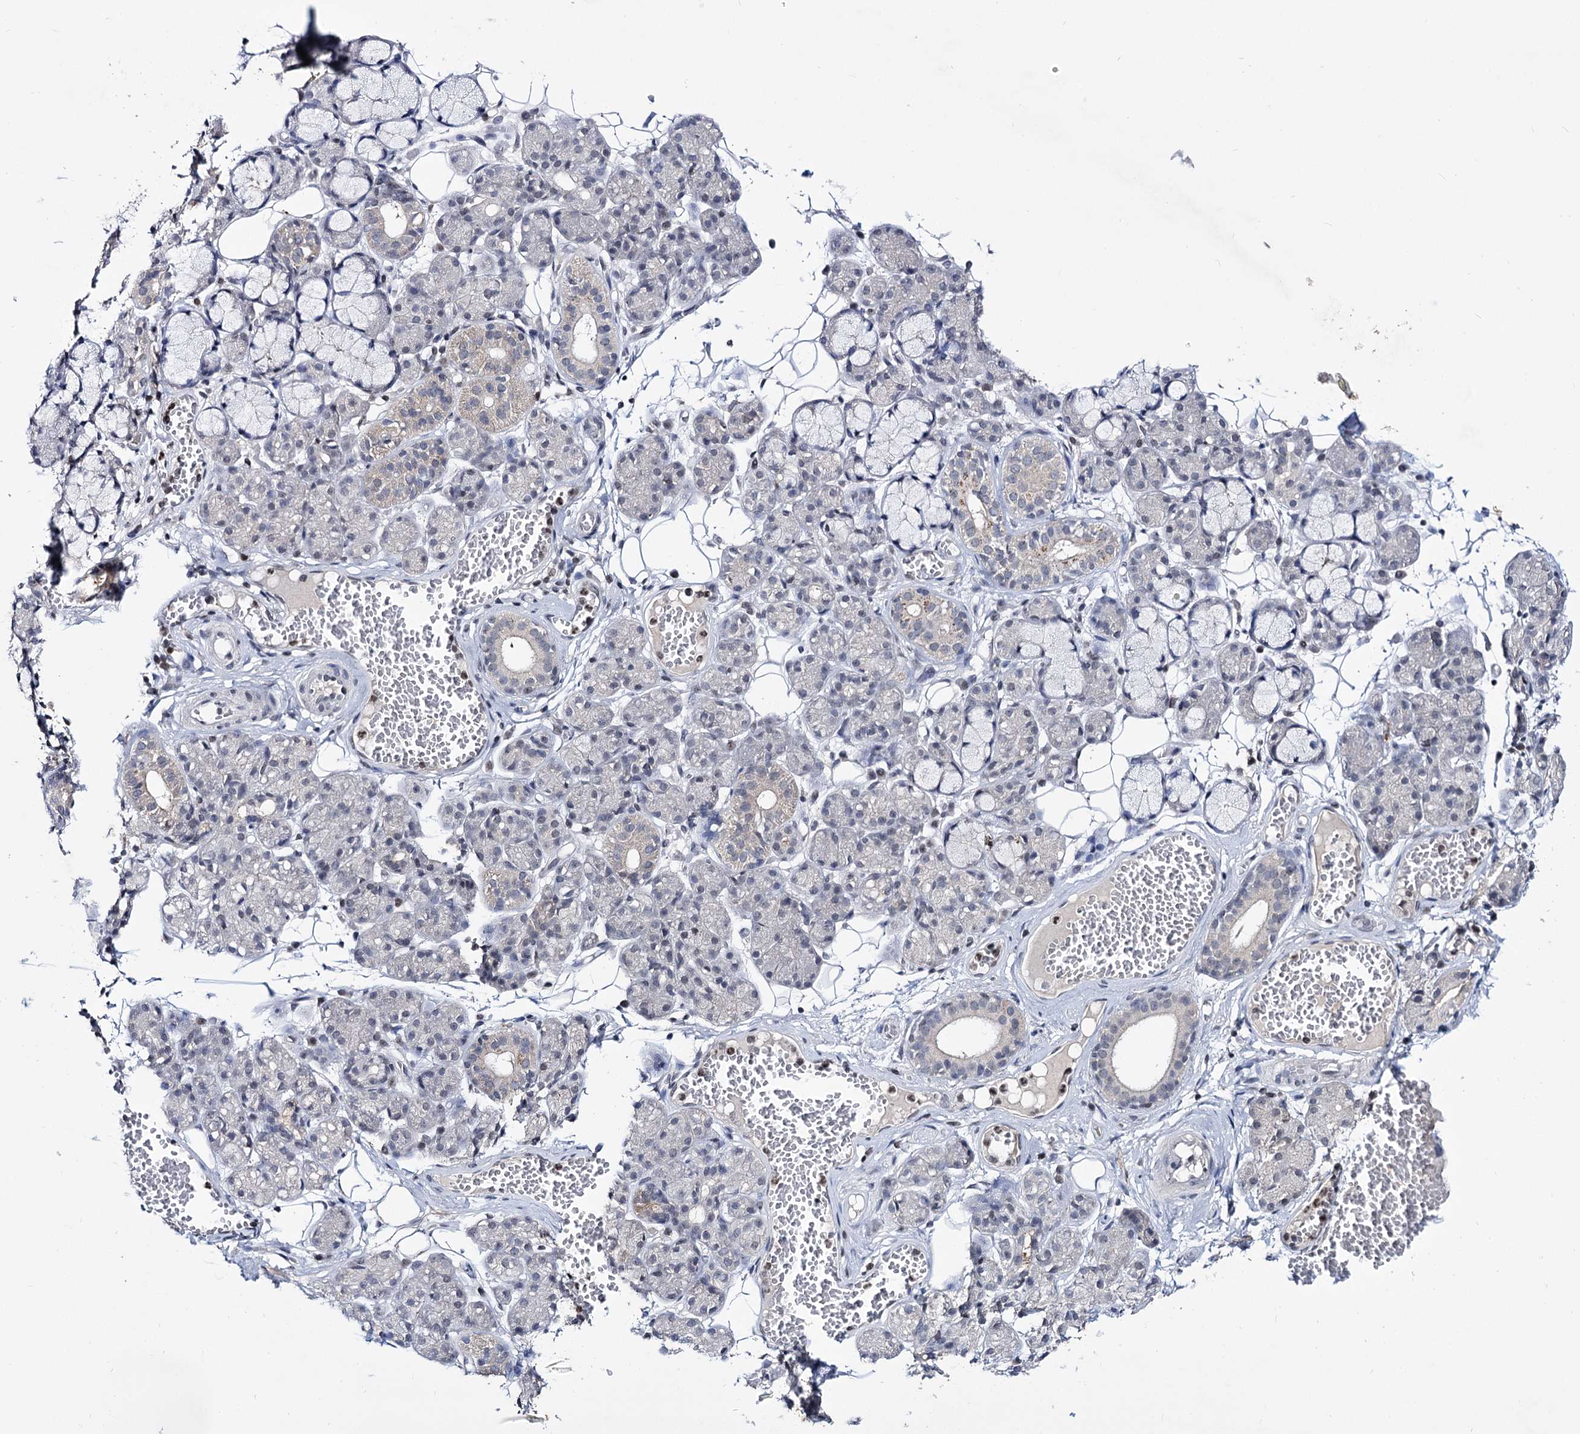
{"staining": {"intensity": "negative", "quantity": "none", "location": "none"}, "tissue": "salivary gland", "cell_type": "Glandular cells", "image_type": "normal", "snomed": [{"axis": "morphology", "description": "Normal tissue, NOS"}, {"axis": "topography", "description": "Salivary gland"}], "caption": "This is an immunohistochemistry (IHC) photomicrograph of normal salivary gland. There is no positivity in glandular cells.", "gene": "SMCHD1", "patient": {"sex": "male", "age": 63}}